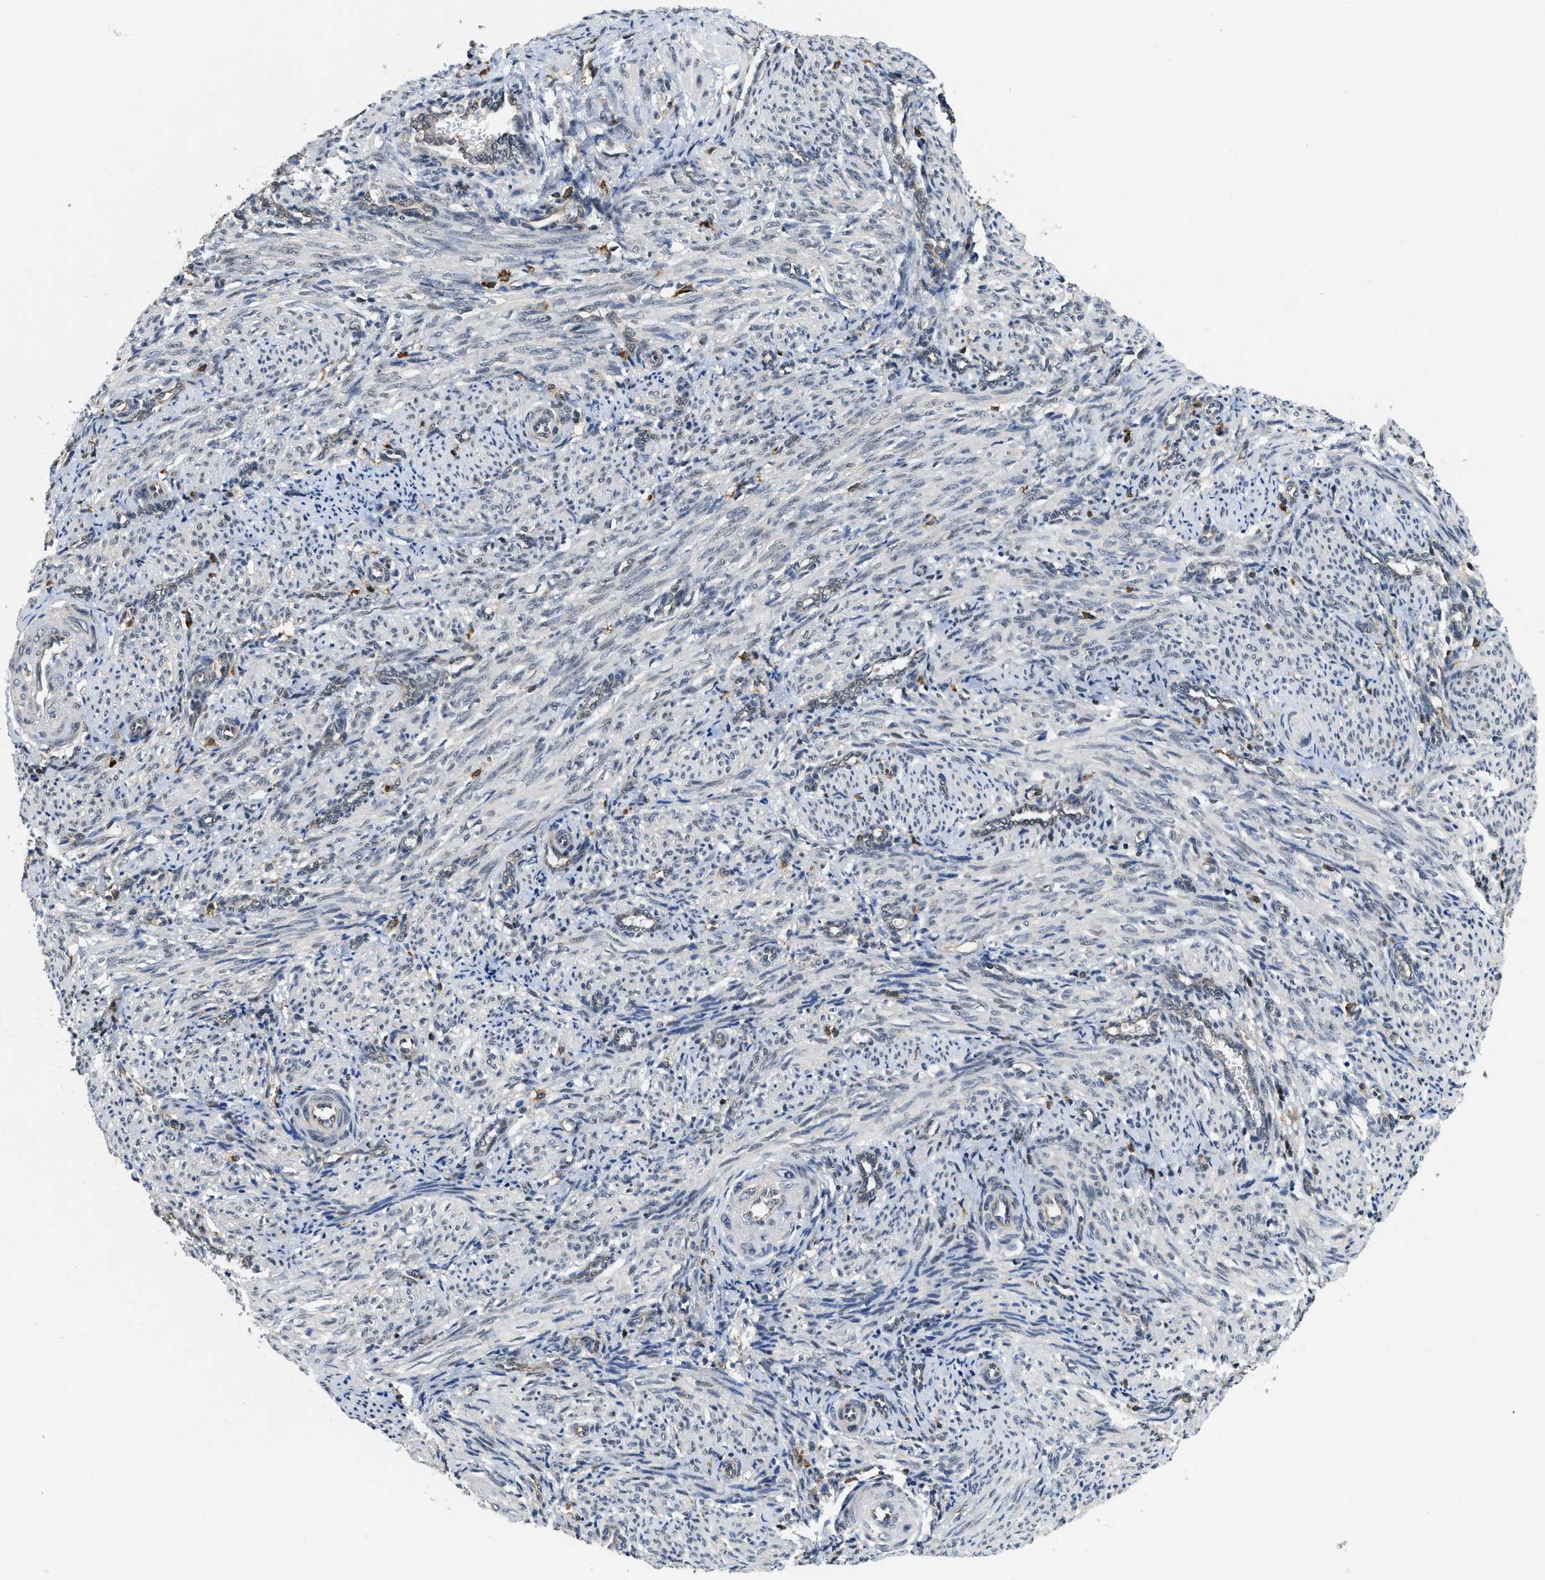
{"staining": {"intensity": "negative", "quantity": "none", "location": "none"}, "tissue": "smooth muscle", "cell_type": "Smooth muscle cells", "image_type": "normal", "snomed": [{"axis": "morphology", "description": "Normal tissue, NOS"}, {"axis": "topography", "description": "Endometrium"}], "caption": "Smooth muscle was stained to show a protein in brown. There is no significant staining in smooth muscle cells. (Brightfield microscopy of DAB immunohistochemistry at high magnification).", "gene": "ATF7IP", "patient": {"sex": "female", "age": 33}}